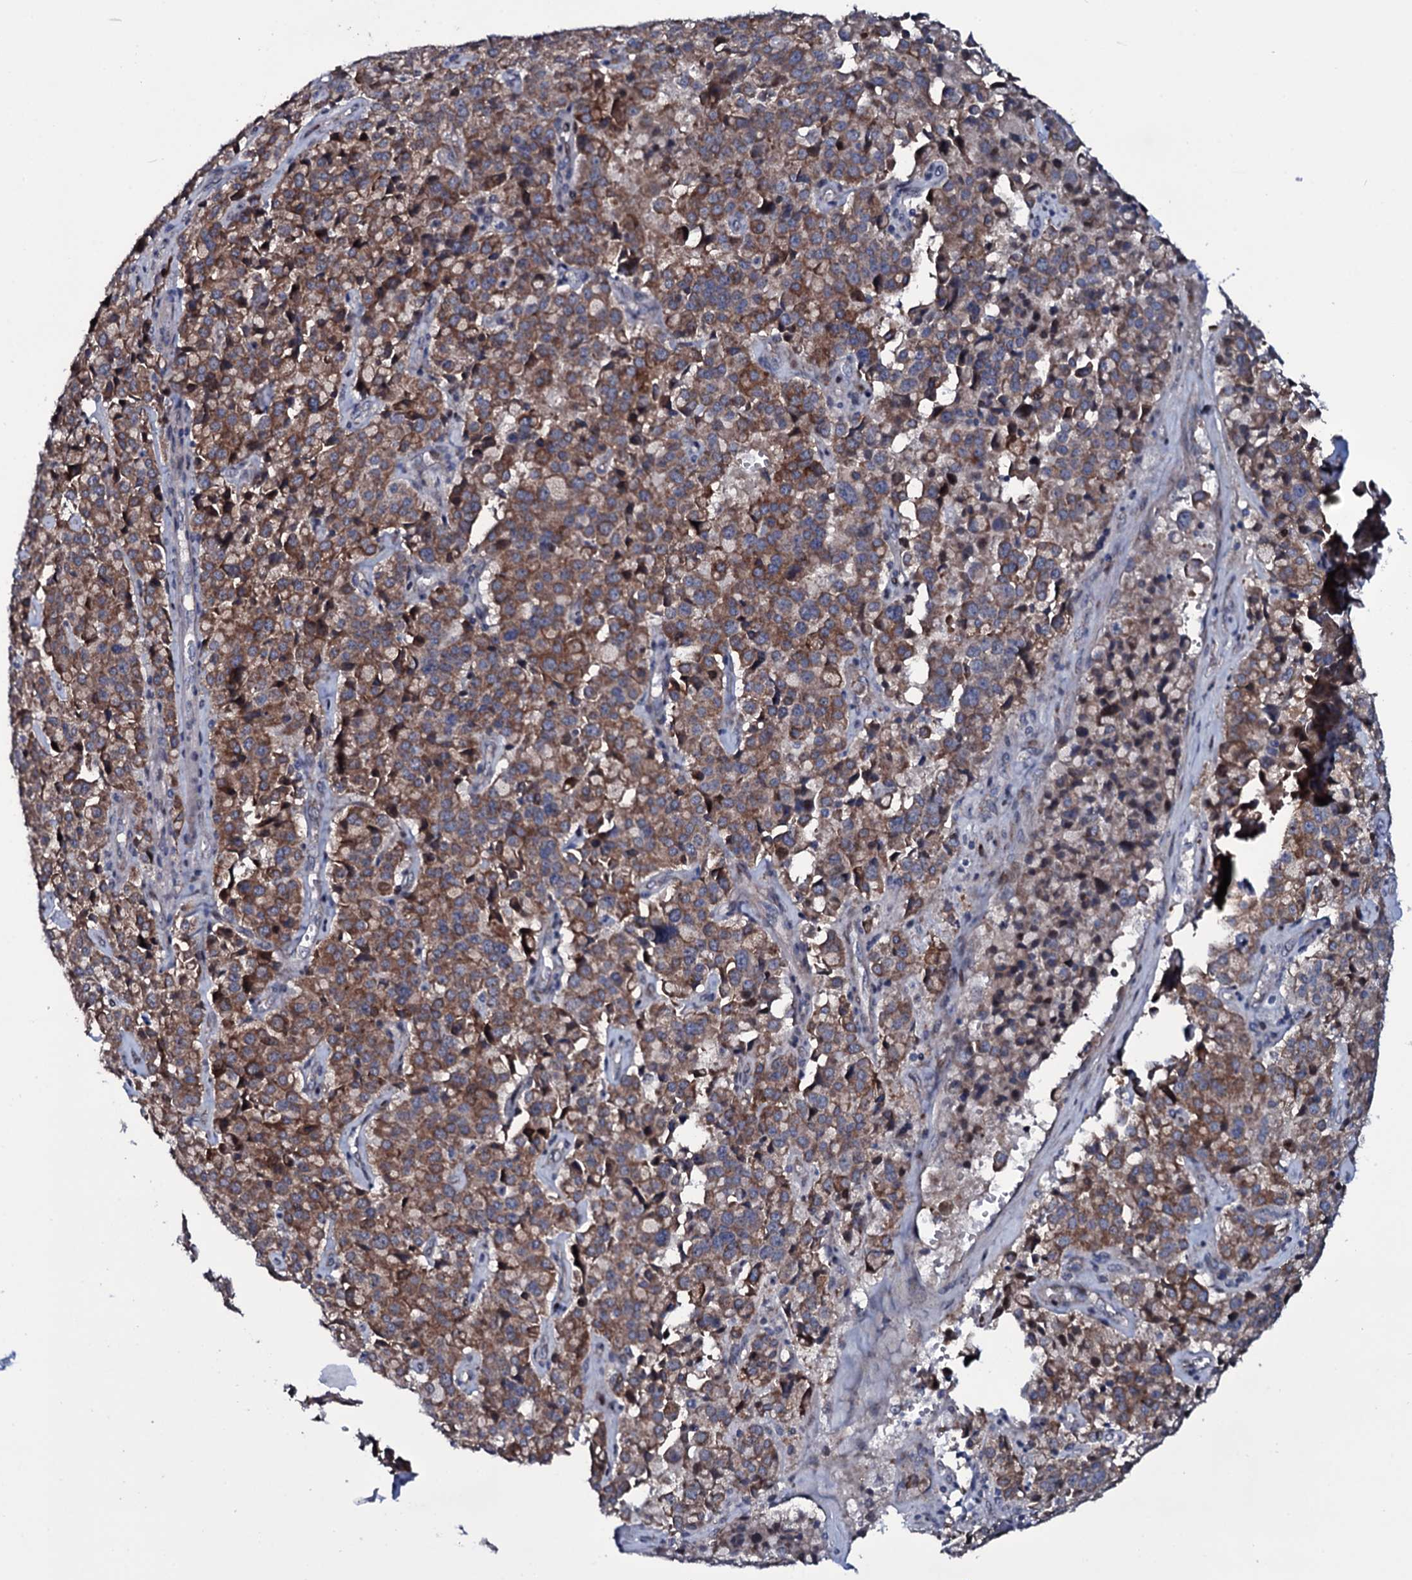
{"staining": {"intensity": "moderate", "quantity": ">75%", "location": "cytoplasmic/membranous"}, "tissue": "pancreatic cancer", "cell_type": "Tumor cells", "image_type": "cancer", "snomed": [{"axis": "morphology", "description": "Adenocarcinoma, NOS"}, {"axis": "topography", "description": "Pancreas"}], "caption": "Adenocarcinoma (pancreatic) stained for a protein exhibits moderate cytoplasmic/membranous positivity in tumor cells. The protein of interest is stained brown, and the nuclei are stained in blue (DAB IHC with brightfield microscopy, high magnification).", "gene": "WIPF3", "patient": {"sex": "male", "age": 65}}